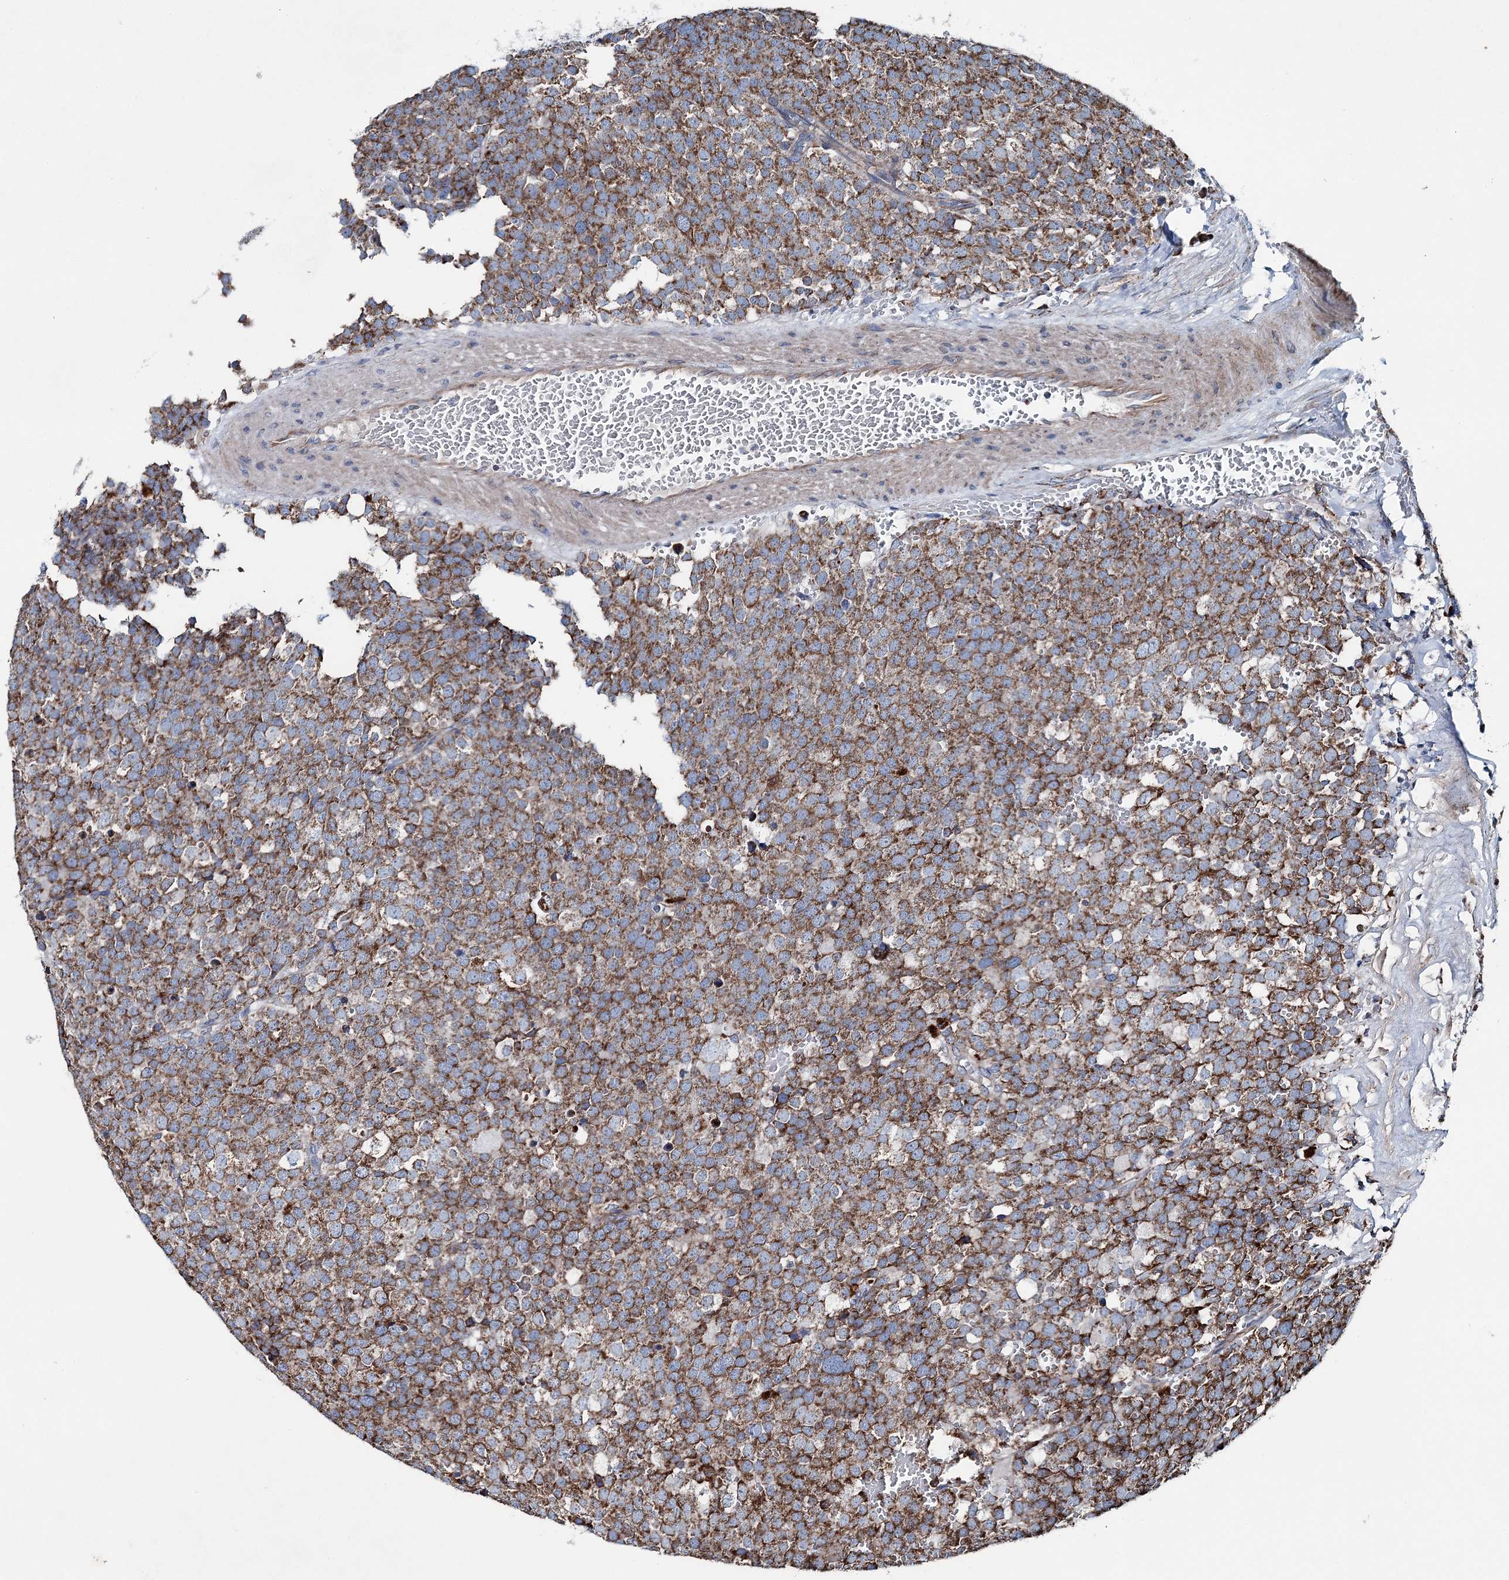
{"staining": {"intensity": "moderate", "quantity": ">75%", "location": "cytoplasmic/membranous"}, "tissue": "testis cancer", "cell_type": "Tumor cells", "image_type": "cancer", "snomed": [{"axis": "morphology", "description": "Seminoma, NOS"}, {"axis": "topography", "description": "Testis"}], "caption": "Protein expression analysis of testis cancer demonstrates moderate cytoplasmic/membranous expression in about >75% of tumor cells.", "gene": "SPAG16", "patient": {"sex": "male", "age": 71}}